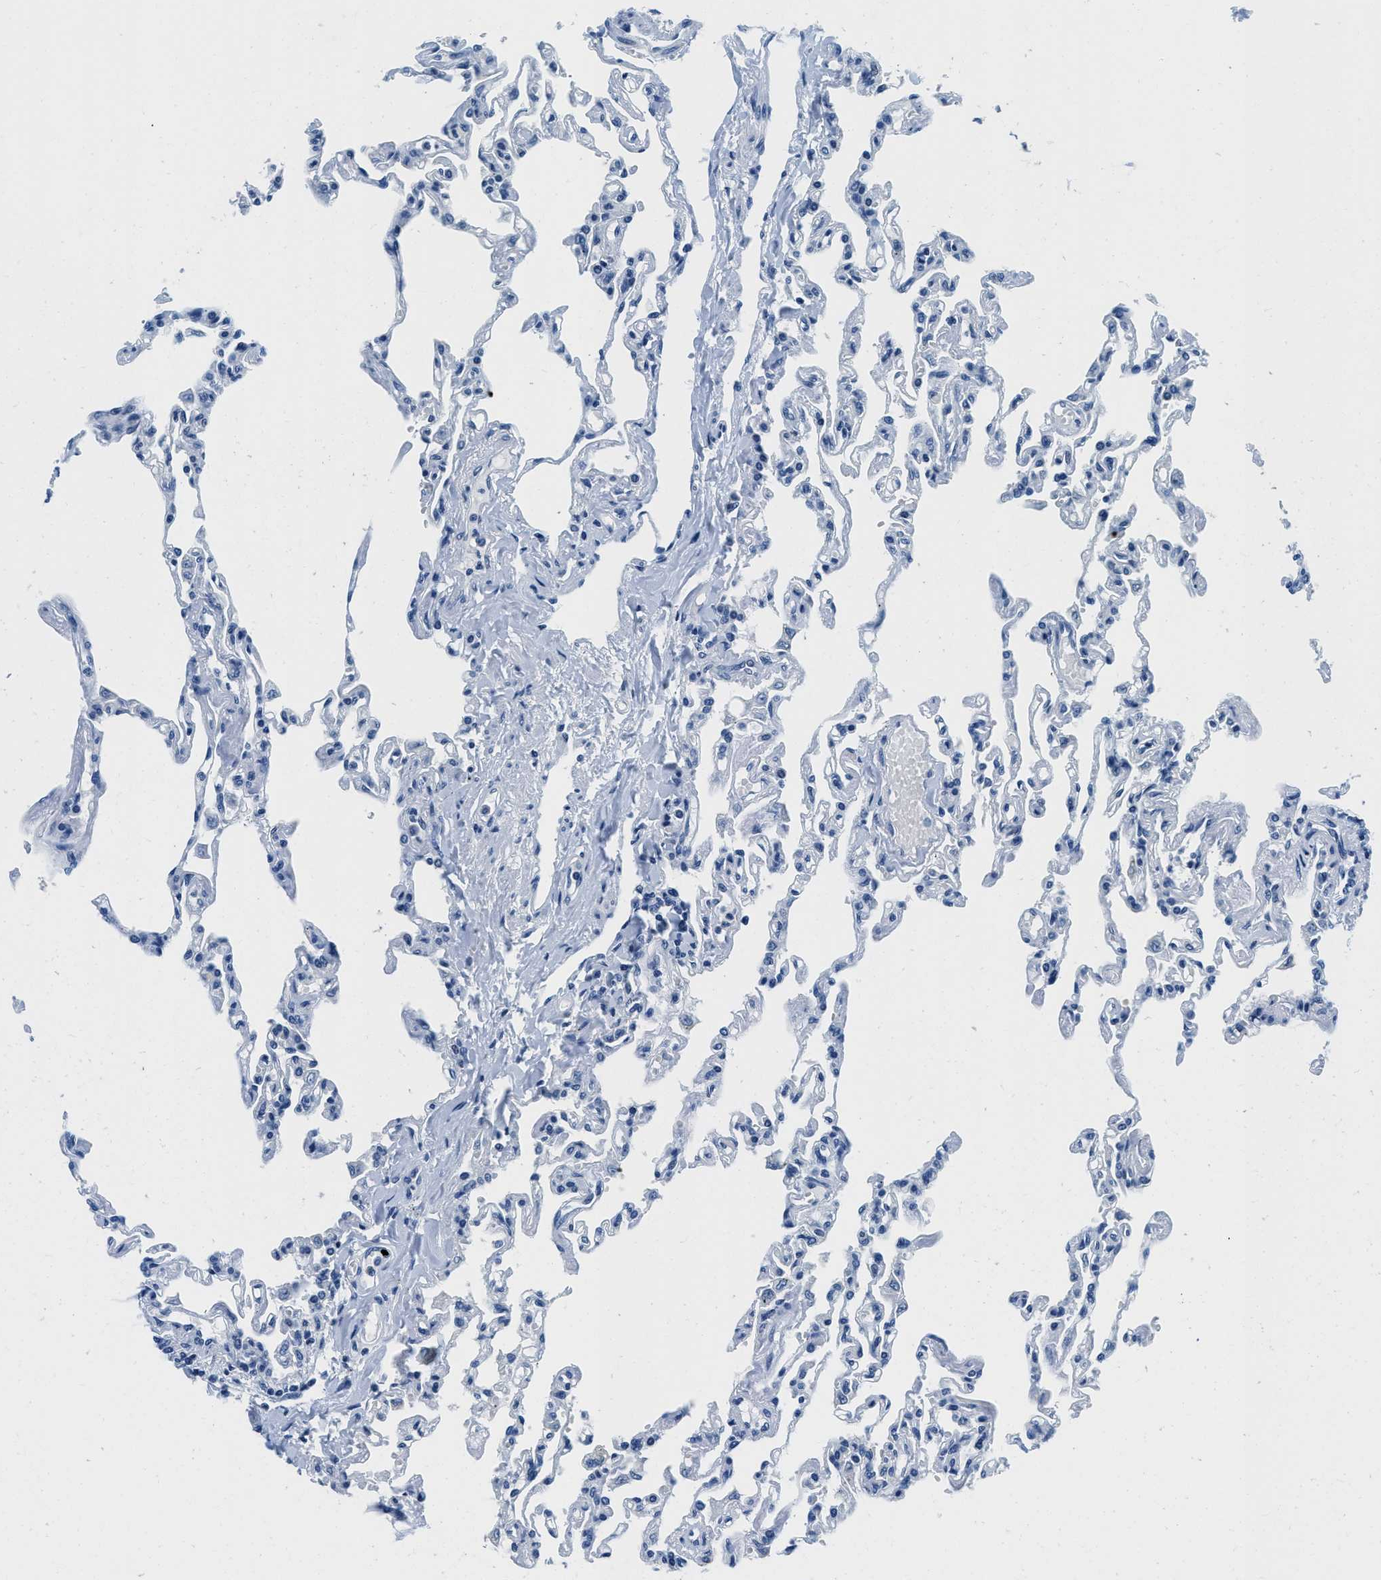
{"staining": {"intensity": "negative", "quantity": "none", "location": "none"}, "tissue": "lung", "cell_type": "Alveolar cells", "image_type": "normal", "snomed": [{"axis": "morphology", "description": "Normal tissue, NOS"}, {"axis": "topography", "description": "Lung"}], "caption": "There is no significant expression in alveolar cells of lung. Nuclei are stained in blue.", "gene": "GSTM3", "patient": {"sex": "male", "age": 21}}